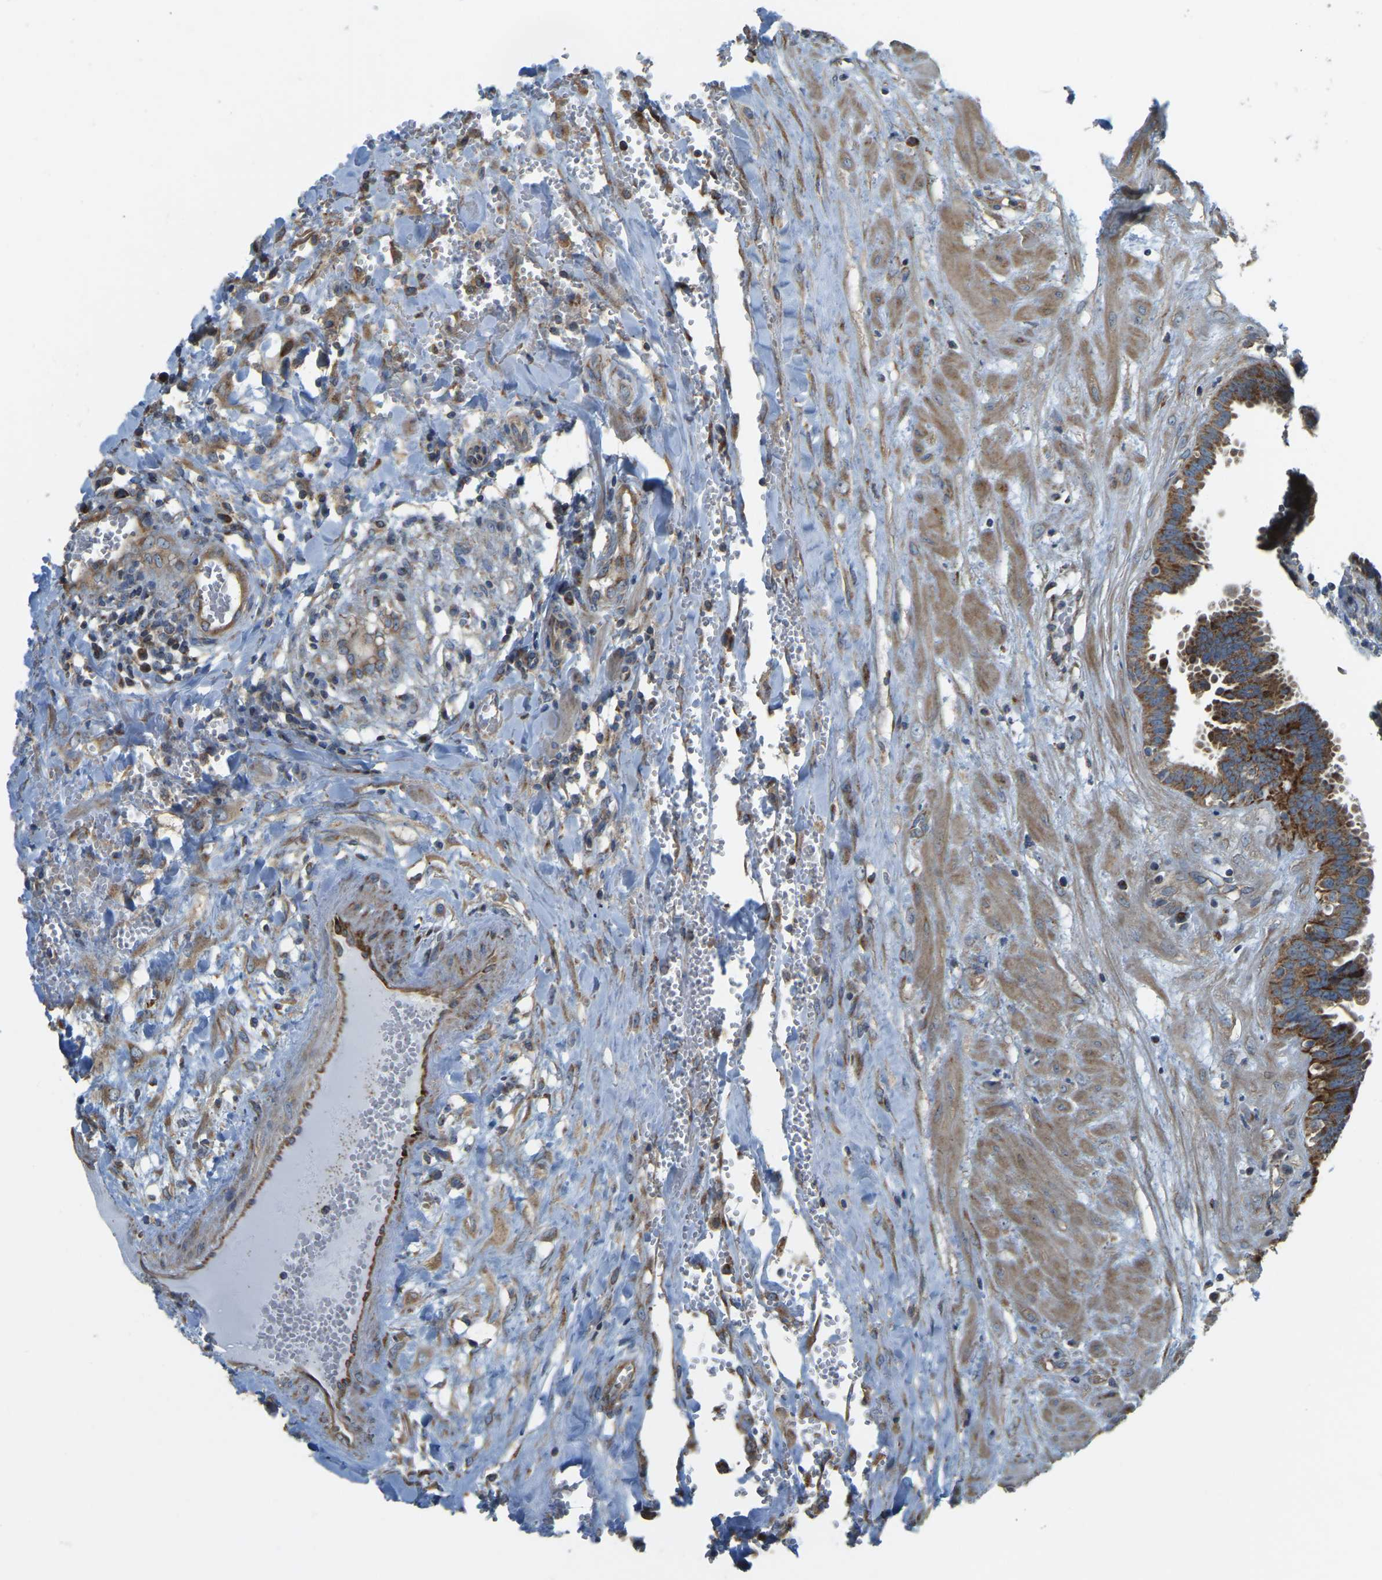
{"staining": {"intensity": "strong", "quantity": ">75%", "location": "cytoplasmic/membranous"}, "tissue": "fallopian tube", "cell_type": "Glandular cells", "image_type": "normal", "snomed": [{"axis": "morphology", "description": "Normal tissue, NOS"}, {"axis": "topography", "description": "Fallopian tube"}, {"axis": "topography", "description": "Placenta"}], "caption": "Strong cytoplasmic/membranous protein positivity is appreciated in about >75% of glandular cells in fallopian tube. (brown staining indicates protein expression, while blue staining denotes nuclei).", "gene": "PSMD7", "patient": {"sex": "female", "age": 32}}